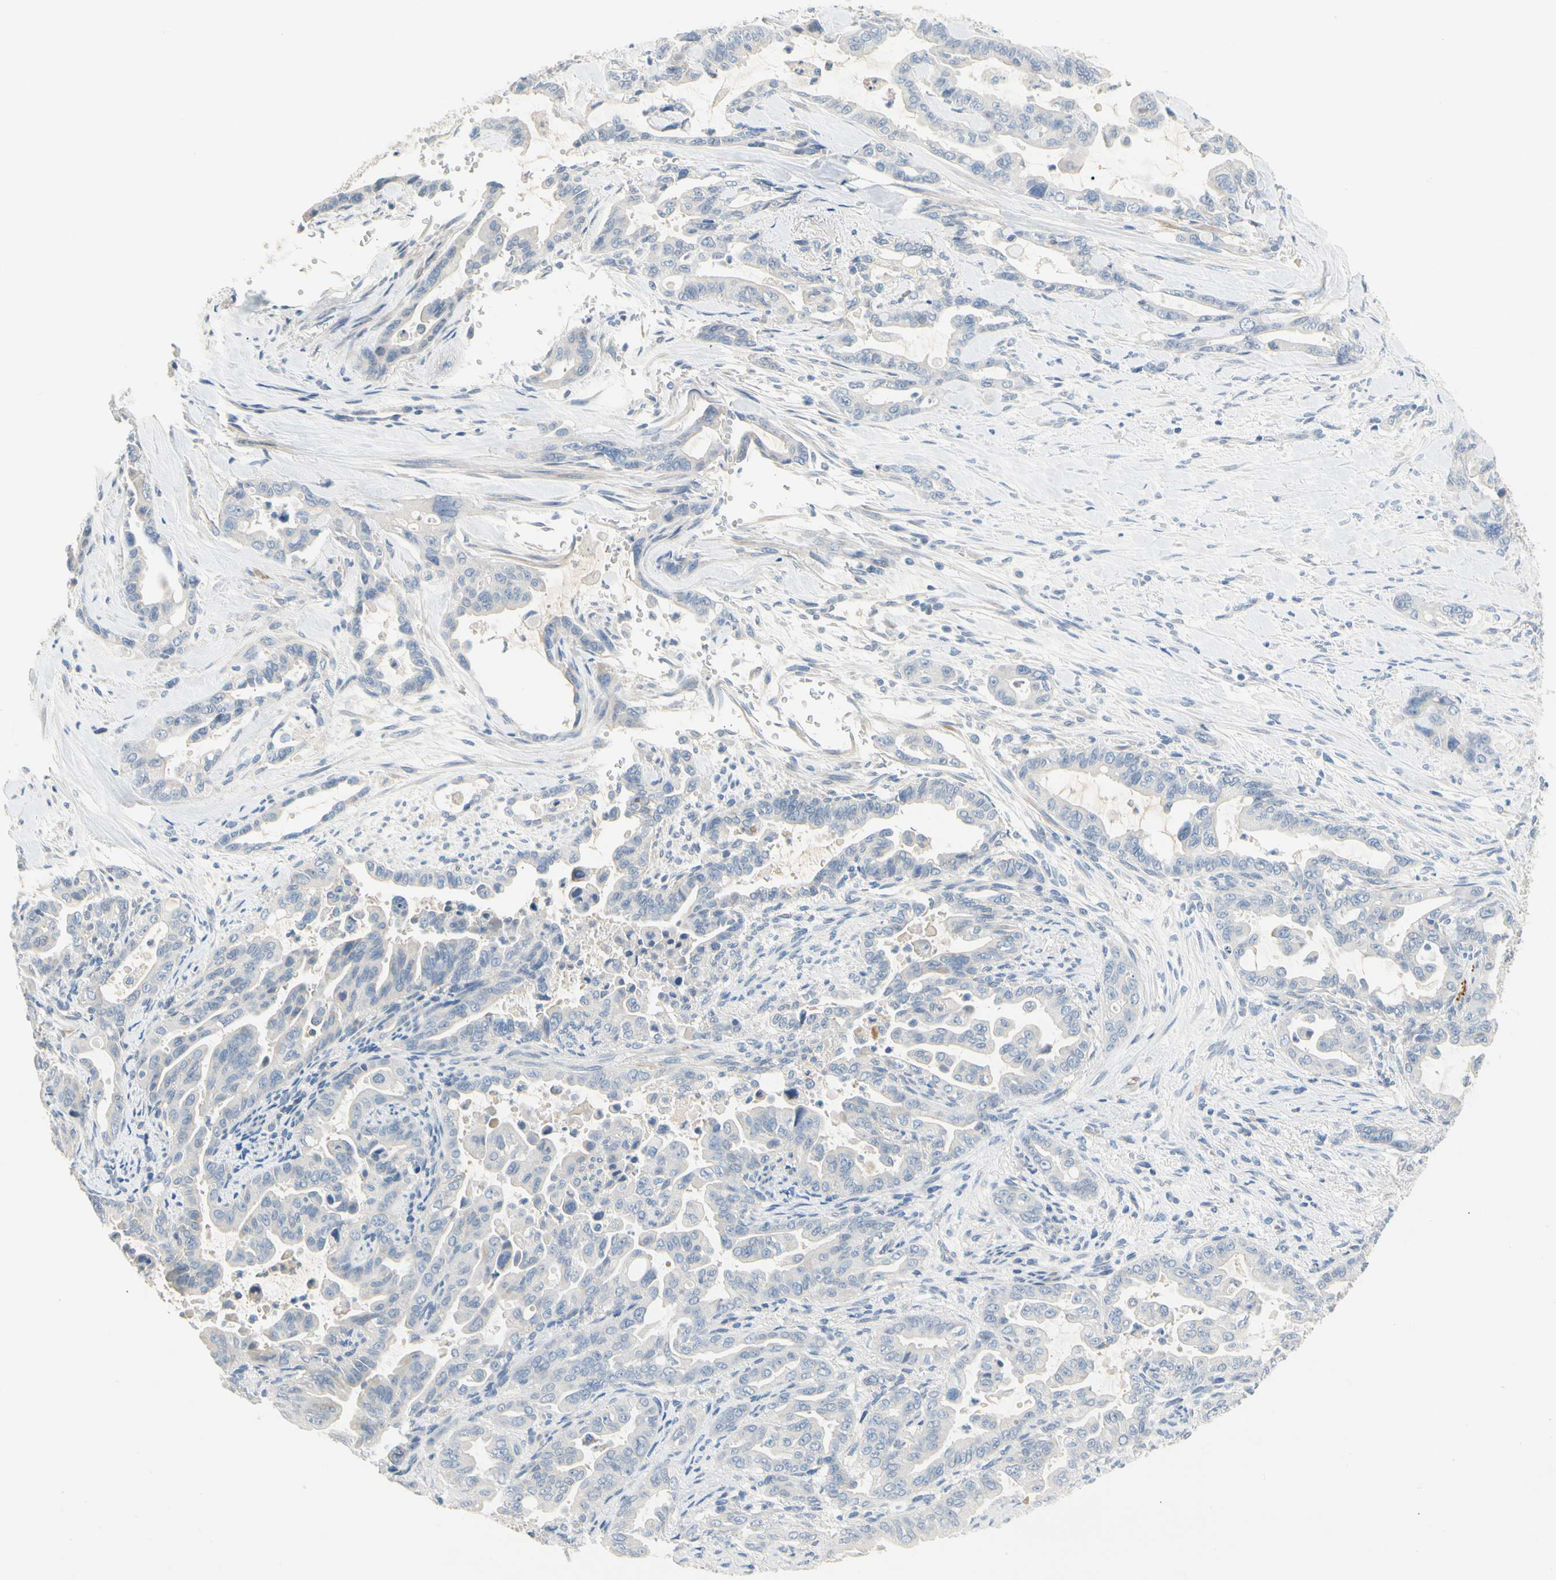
{"staining": {"intensity": "negative", "quantity": "none", "location": "none"}, "tissue": "pancreatic cancer", "cell_type": "Tumor cells", "image_type": "cancer", "snomed": [{"axis": "morphology", "description": "Adenocarcinoma, NOS"}, {"axis": "topography", "description": "Pancreas"}], "caption": "IHC of human pancreatic cancer (adenocarcinoma) reveals no expression in tumor cells.", "gene": "CCM2L", "patient": {"sex": "male", "age": 70}}